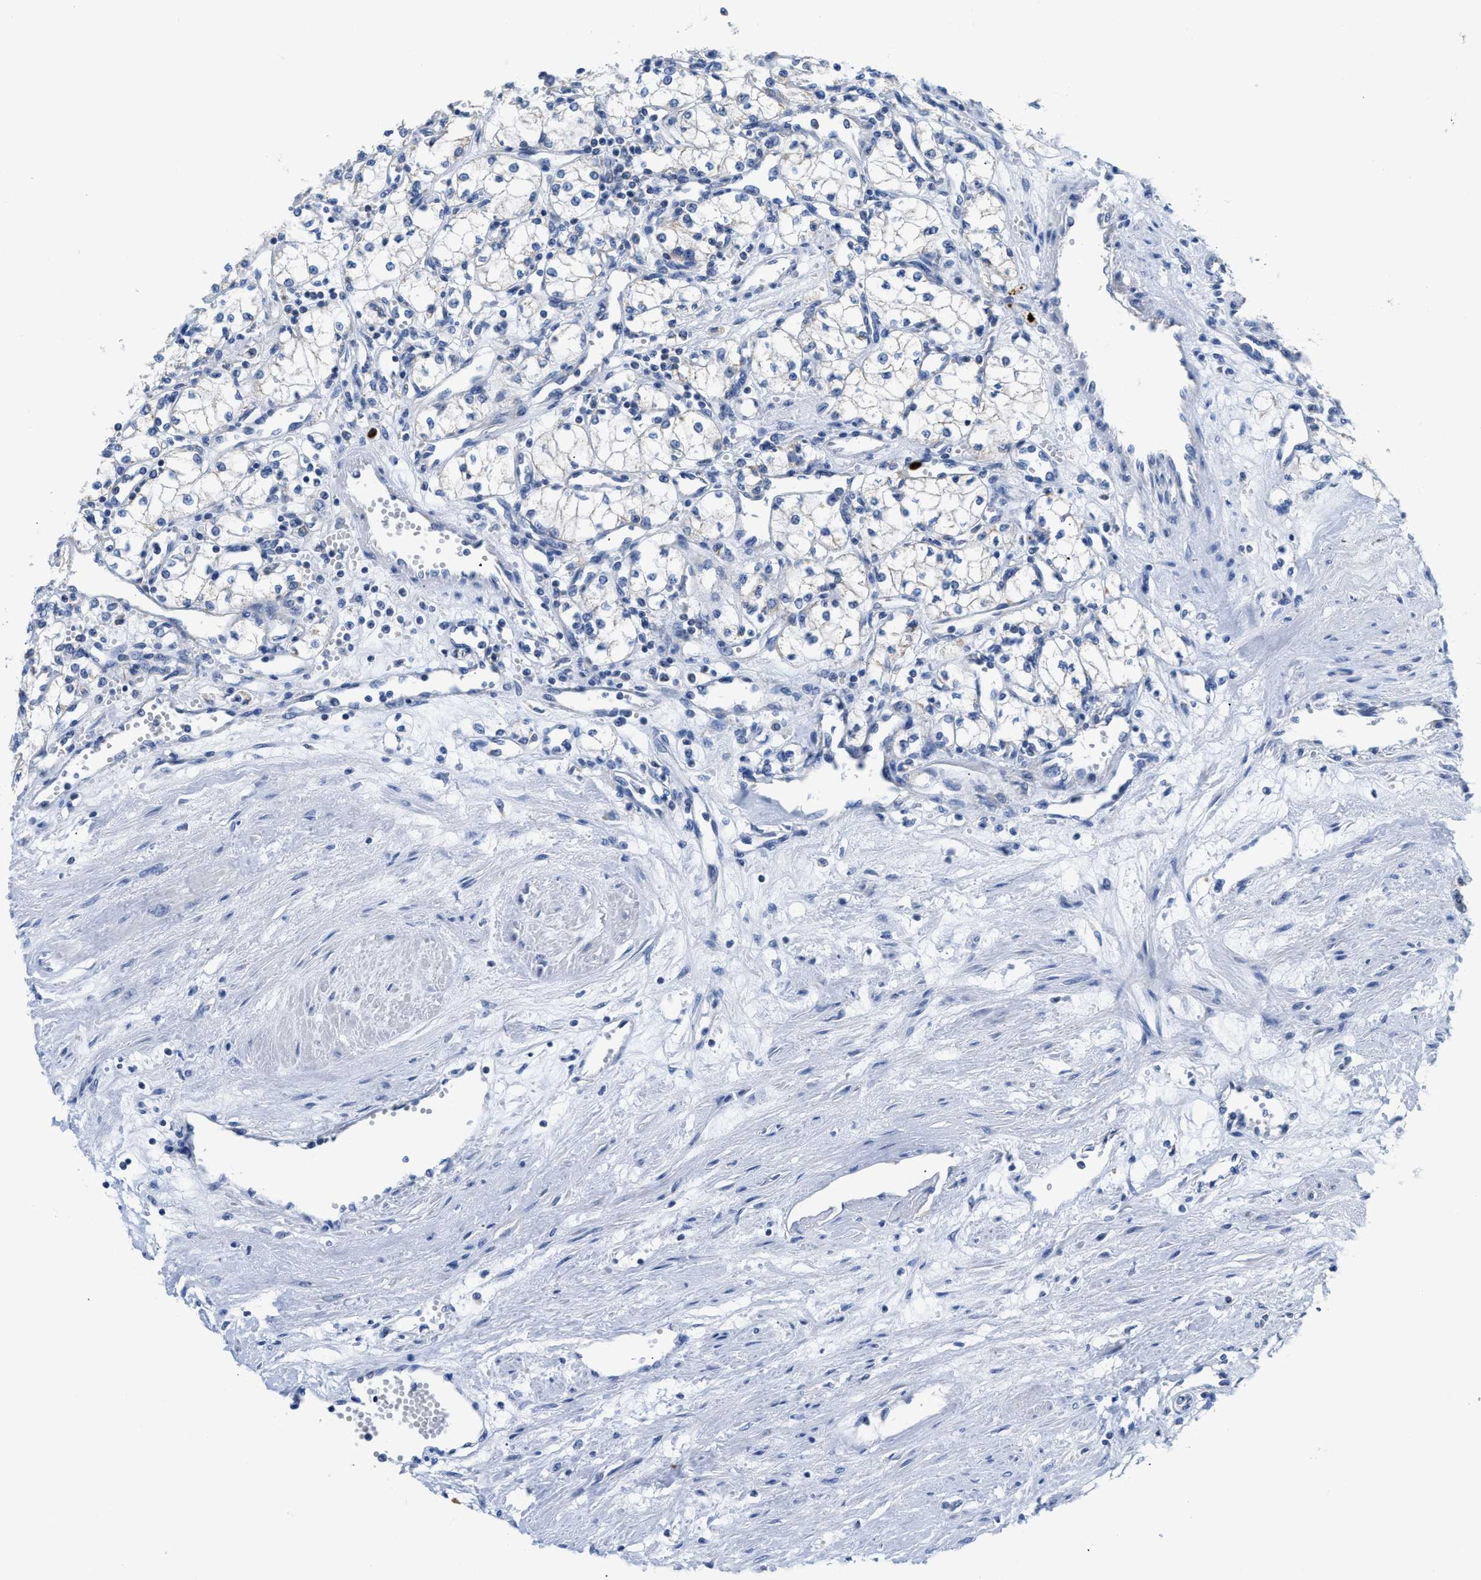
{"staining": {"intensity": "negative", "quantity": "none", "location": "none"}, "tissue": "renal cancer", "cell_type": "Tumor cells", "image_type": "cancer", "snomed": [{"axis": "morphology", "description": "Adenocarcinoma, NOS"}, {"axis": "topography", "description": "Kidney"}], "caption": "A high-resolution histopathology image shows immunohistochemistry staining of adenocarcinoma (renal), which displays no significant staining in tumor cells. (DAB immunohistochemistry (IHC) visualized using brightfield microscopy, high magnification).", "gene": "ETFA", "patient": {"sex": "male", "age": 59}}